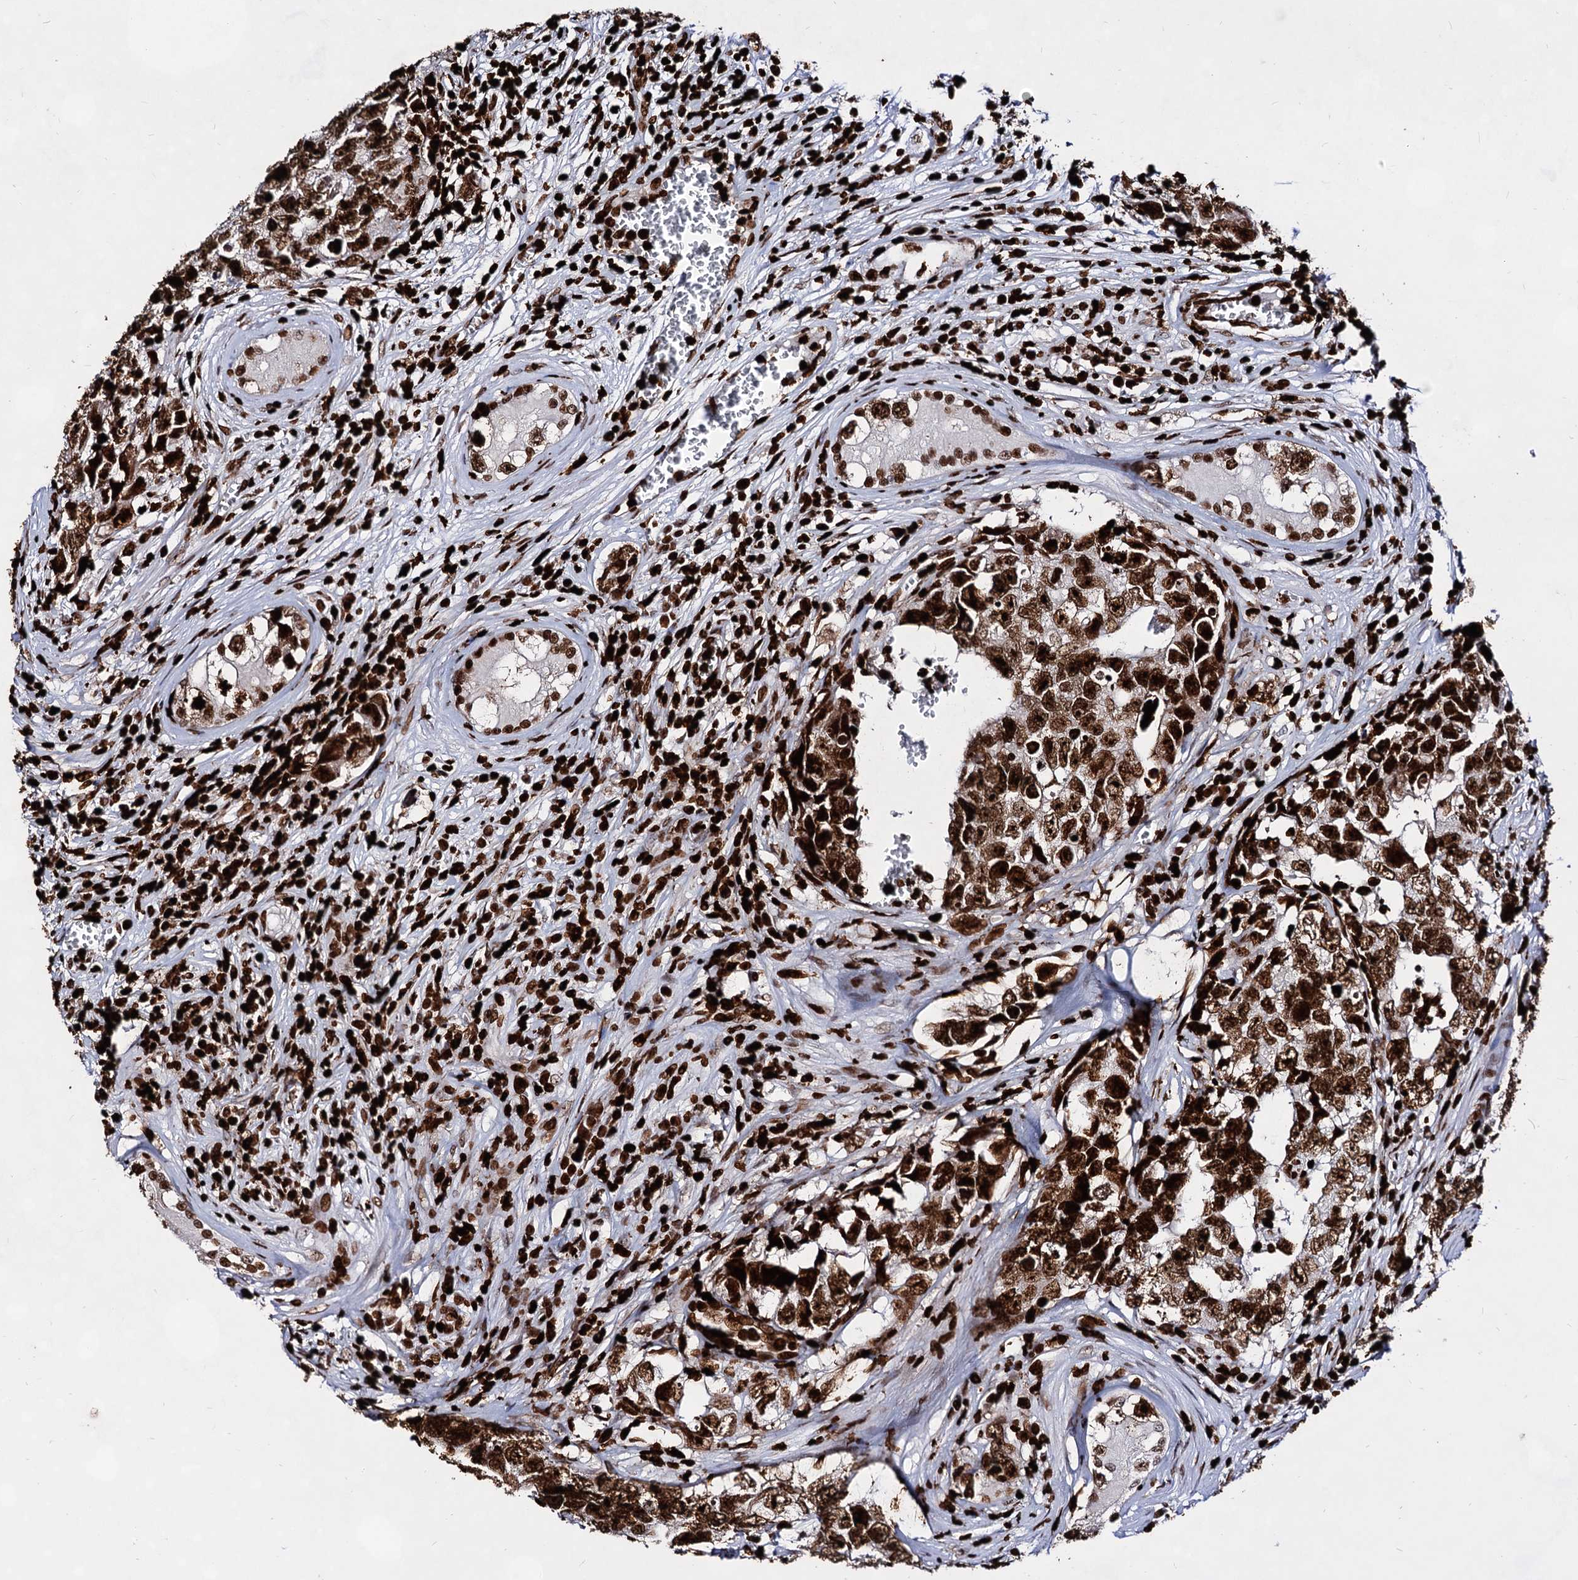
{"staining": {"intensity": "strong", "quantity": ">75%", "location": "nuclear"}, "tissue": "testis cancer", "cell_type": "Tumor cells", "image_type": "cancer", "snomed": [{"axis": "morphology", "description": "Carcinoma, Embryonal, NOS"}, {"axis": "topography", "description": "Testis"}], "caption": "Testis cancer (embryonal carcinoma) stained with immunohistochemistry displays strong nuclear staining in about >75% of tumor cells.", "gene": "HMGB2", "patient": {"sex": "male", "age": 17}}